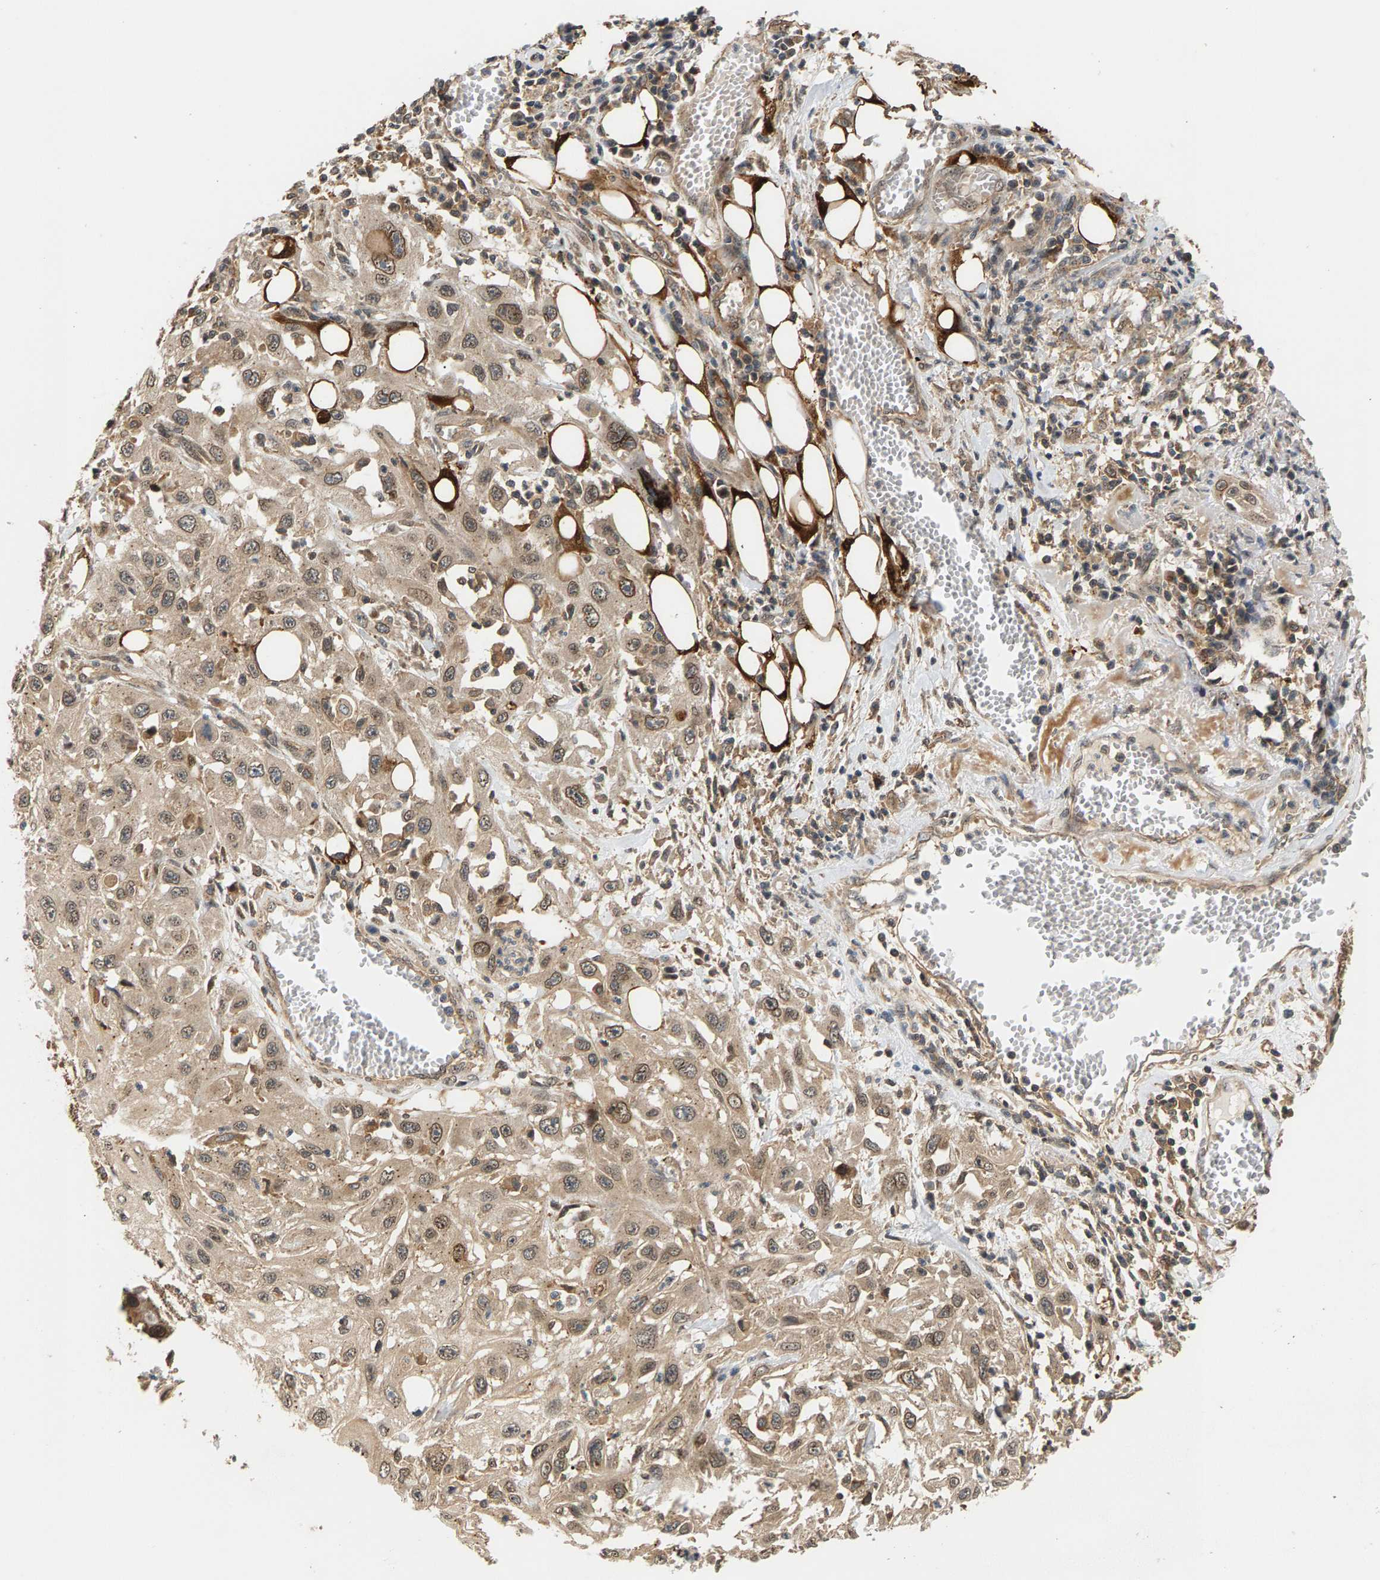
{"staining": {"intensity": "weak", "quantity": ">75%", "location": "cytoplasmic/membranous"}, "tissue": "skin cancer", "cell_type": "Tumor cells", "image_type": "cancer", "snomed": [{"axis": "morphology", "description": "Squamous cell carcinoma, NOS"}, {"axis": "topography", "description": "Skin"}], "caption": "IHC histopathology image of neoplastic tissue: skin cancer (squamous cell carcinoma) stained using IHC reveals low levels of weak protein expression localized specifically in the cytoplasmic/membranous of tumor cells, appearing as a cytoplasmic/membranous brown color.", "gene": "MAP2K5", "patient": {"sex": "male", "age": 75}}